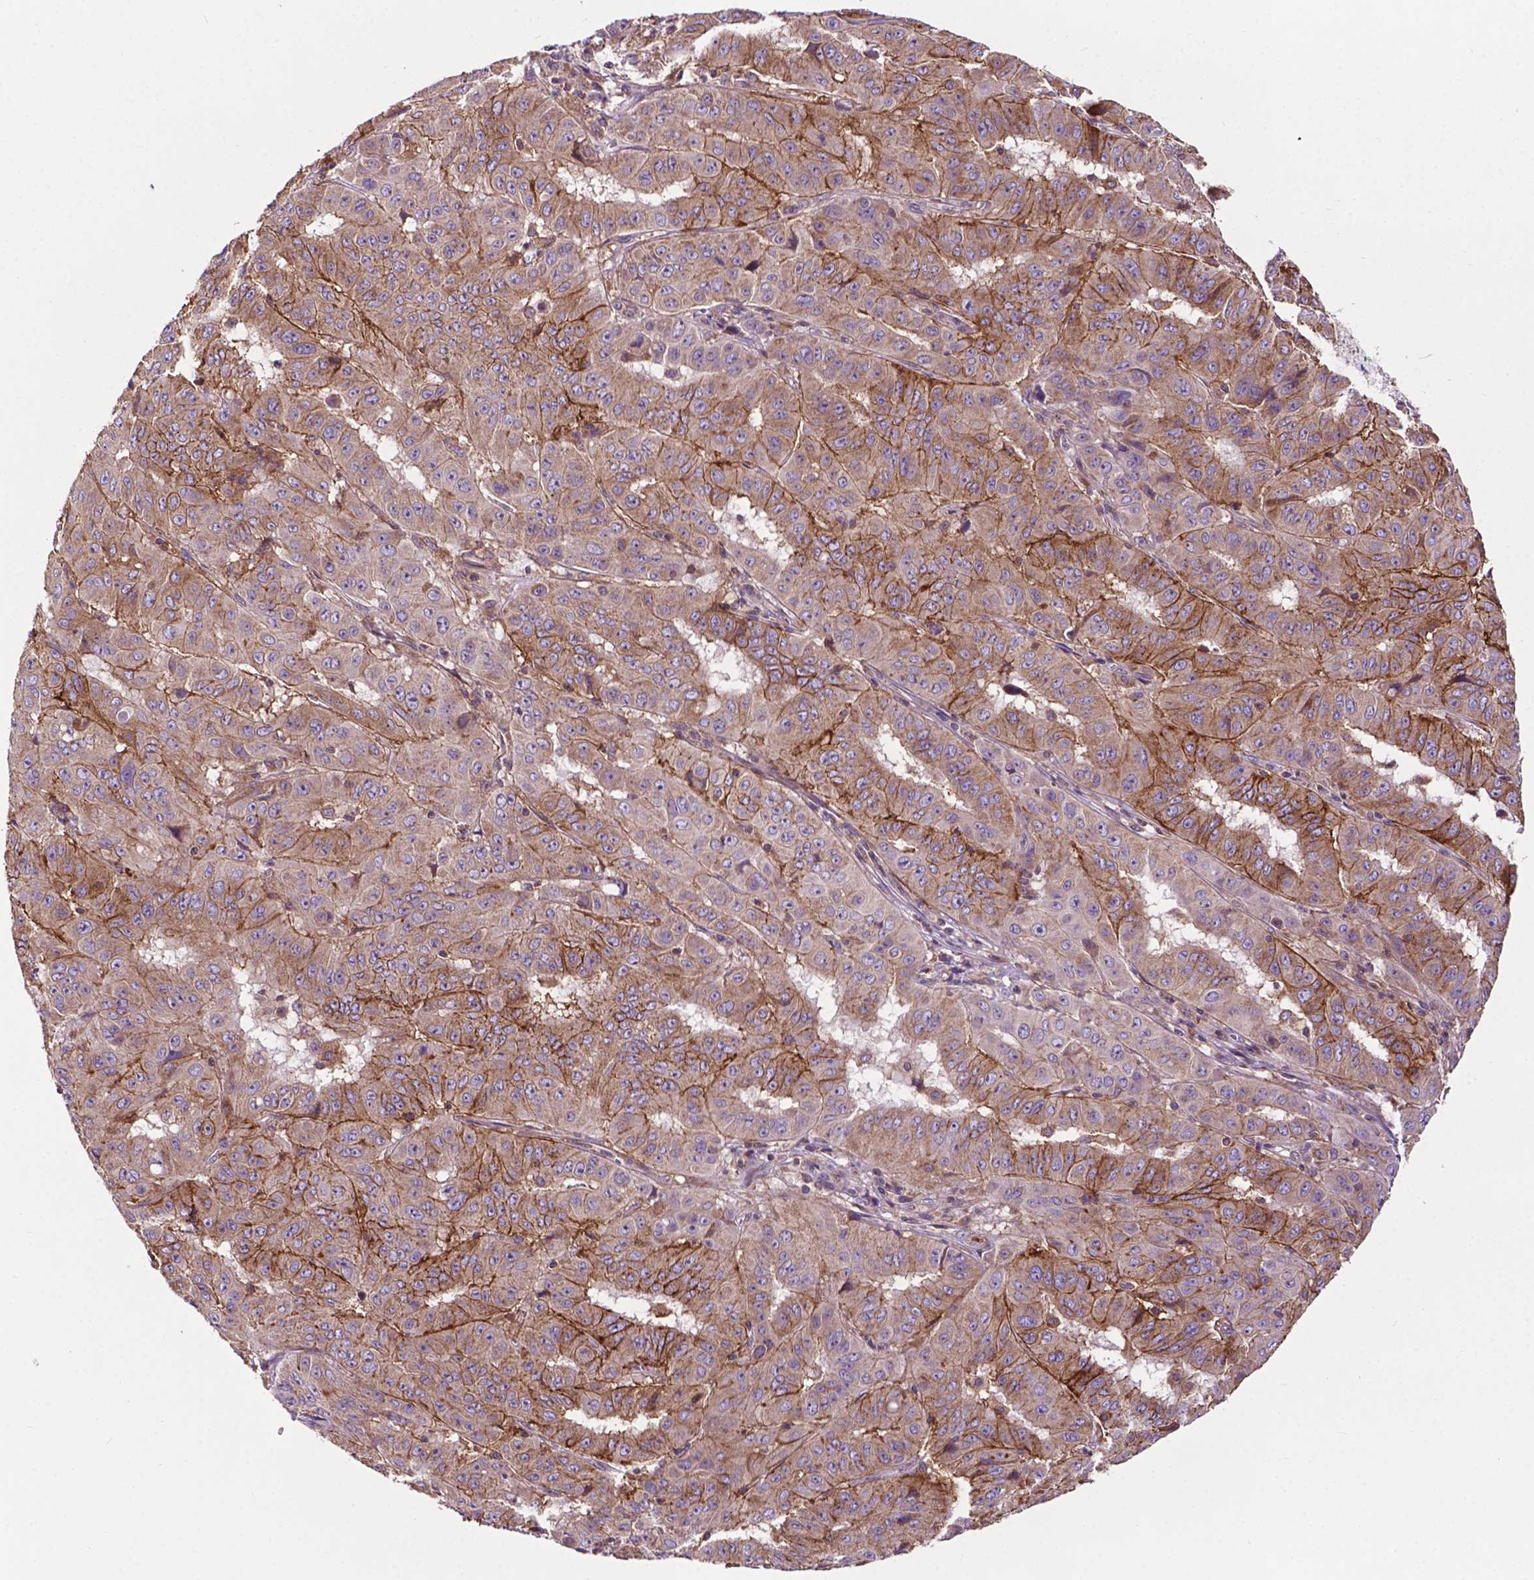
{"staining": {"intensity": "strong", "quantity": "25%-75%", "location": "cytoplasmic/membranous"}, "tissue": "pancreatic cancer", "cell_type": "Tumor cells", "image_type": "cancer", "snomed": [{"axis": "morphology", "description": "Adenocarcinoma, NOS"}, {"axis": "topography", "description": "Pancreas"}], "caption": "High-magnification brightfield microscopy of pancreatic cancer stained with DAB (brown) and counterstained with hematoxylin (blue). tumor cells exhibit strong cytoplasmic/membranous expression is appreciated in approximately25%-75% of cells.", "gene": "SPNS2", "patient": {"sex": "male", "age": 63}}